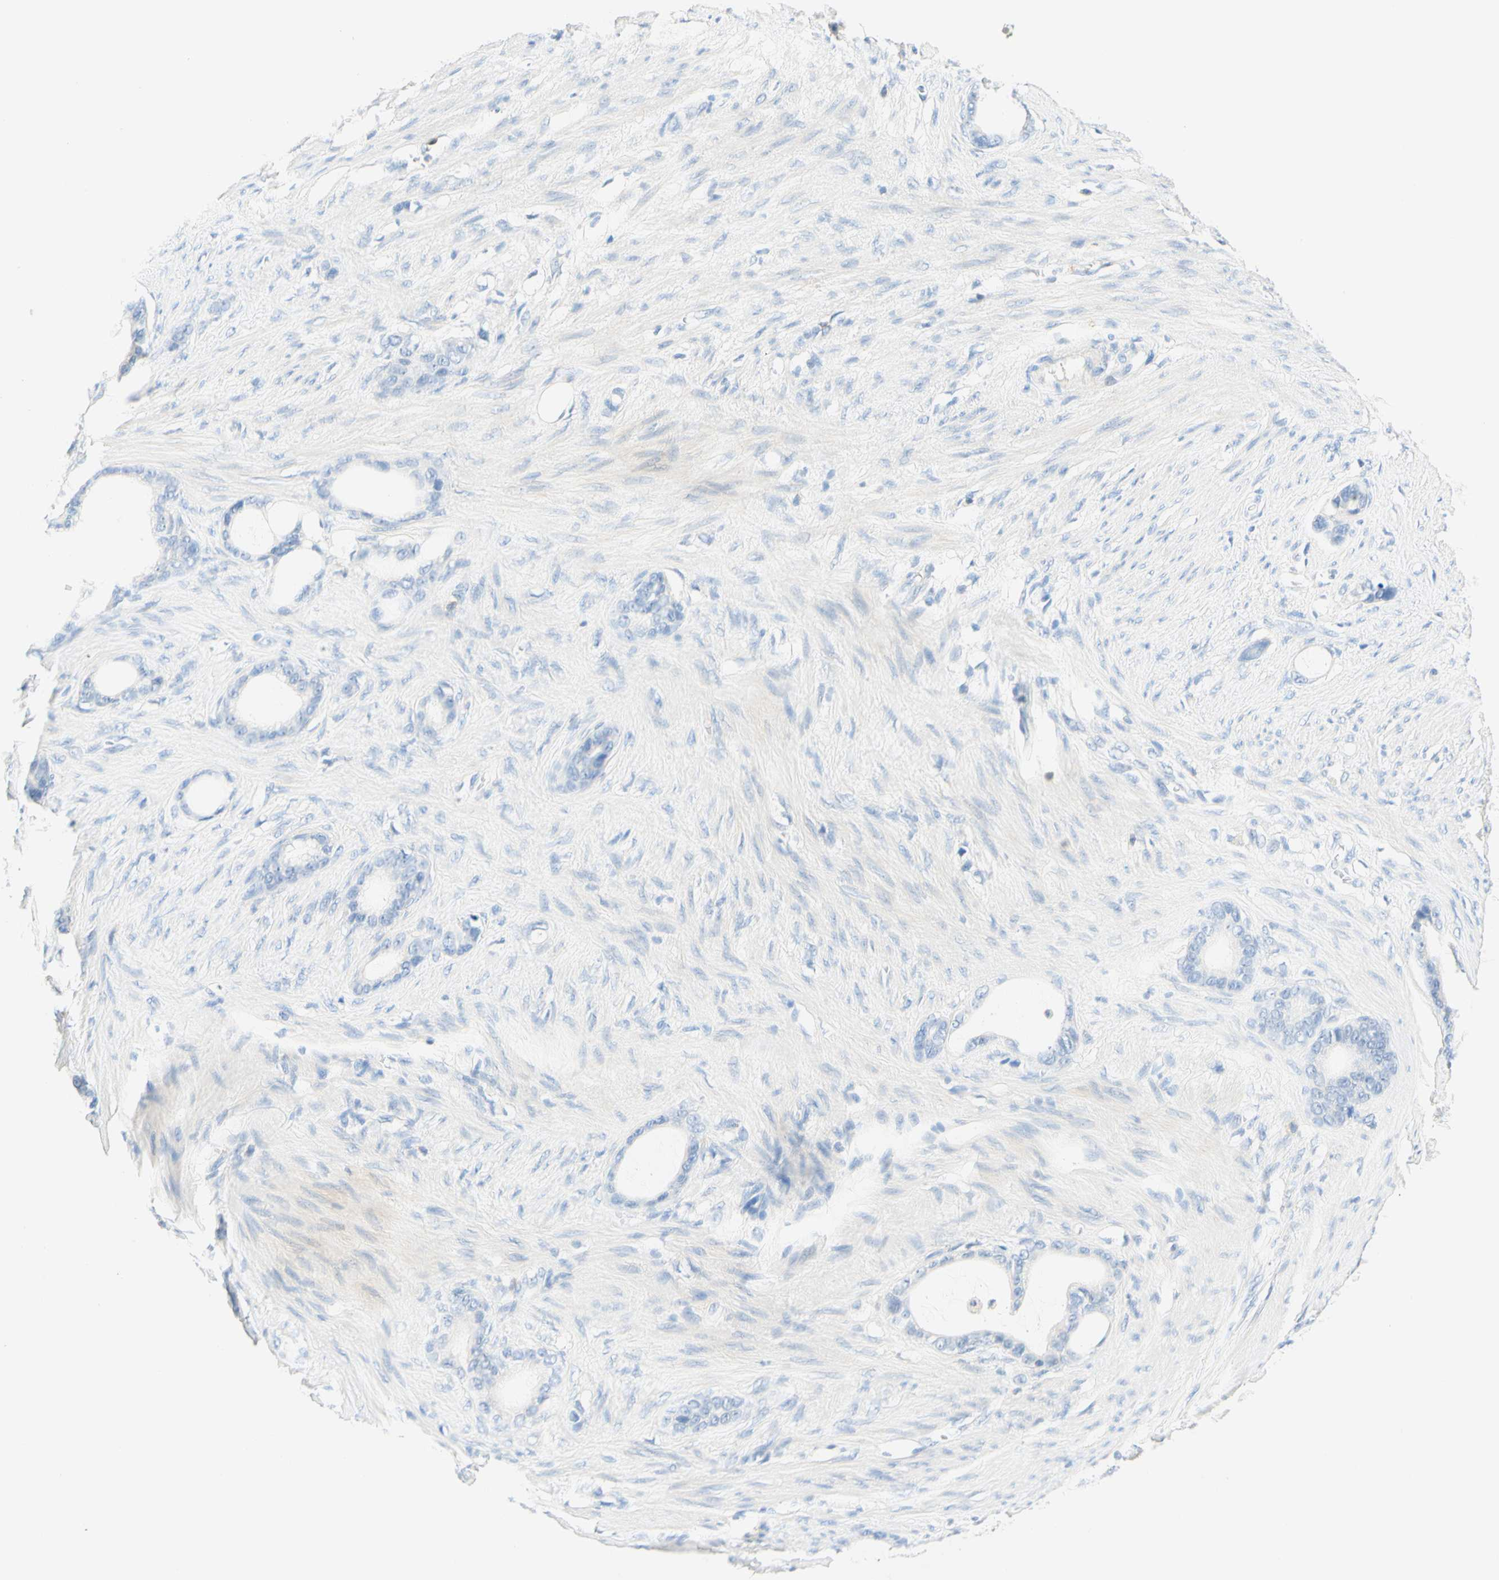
{"staining": {"intensity": "negative", "quantity": "none", "location": "none"}, "tissue": "stomach cancer", "cell_type": "Tumor cells", "image_type": "cancer", "snomed": [{"axis": "morphology", "description": "Adenocarcinoma, NOS"}, {"axis": "topography", "description": "Stomach"}], "caption": "The photomicrograph shows no significant positivity in tumor cells of stomach cancer (adenocarcinoma).", "gene": "LAT", "patient": {"sex": "female", "age": 75}}